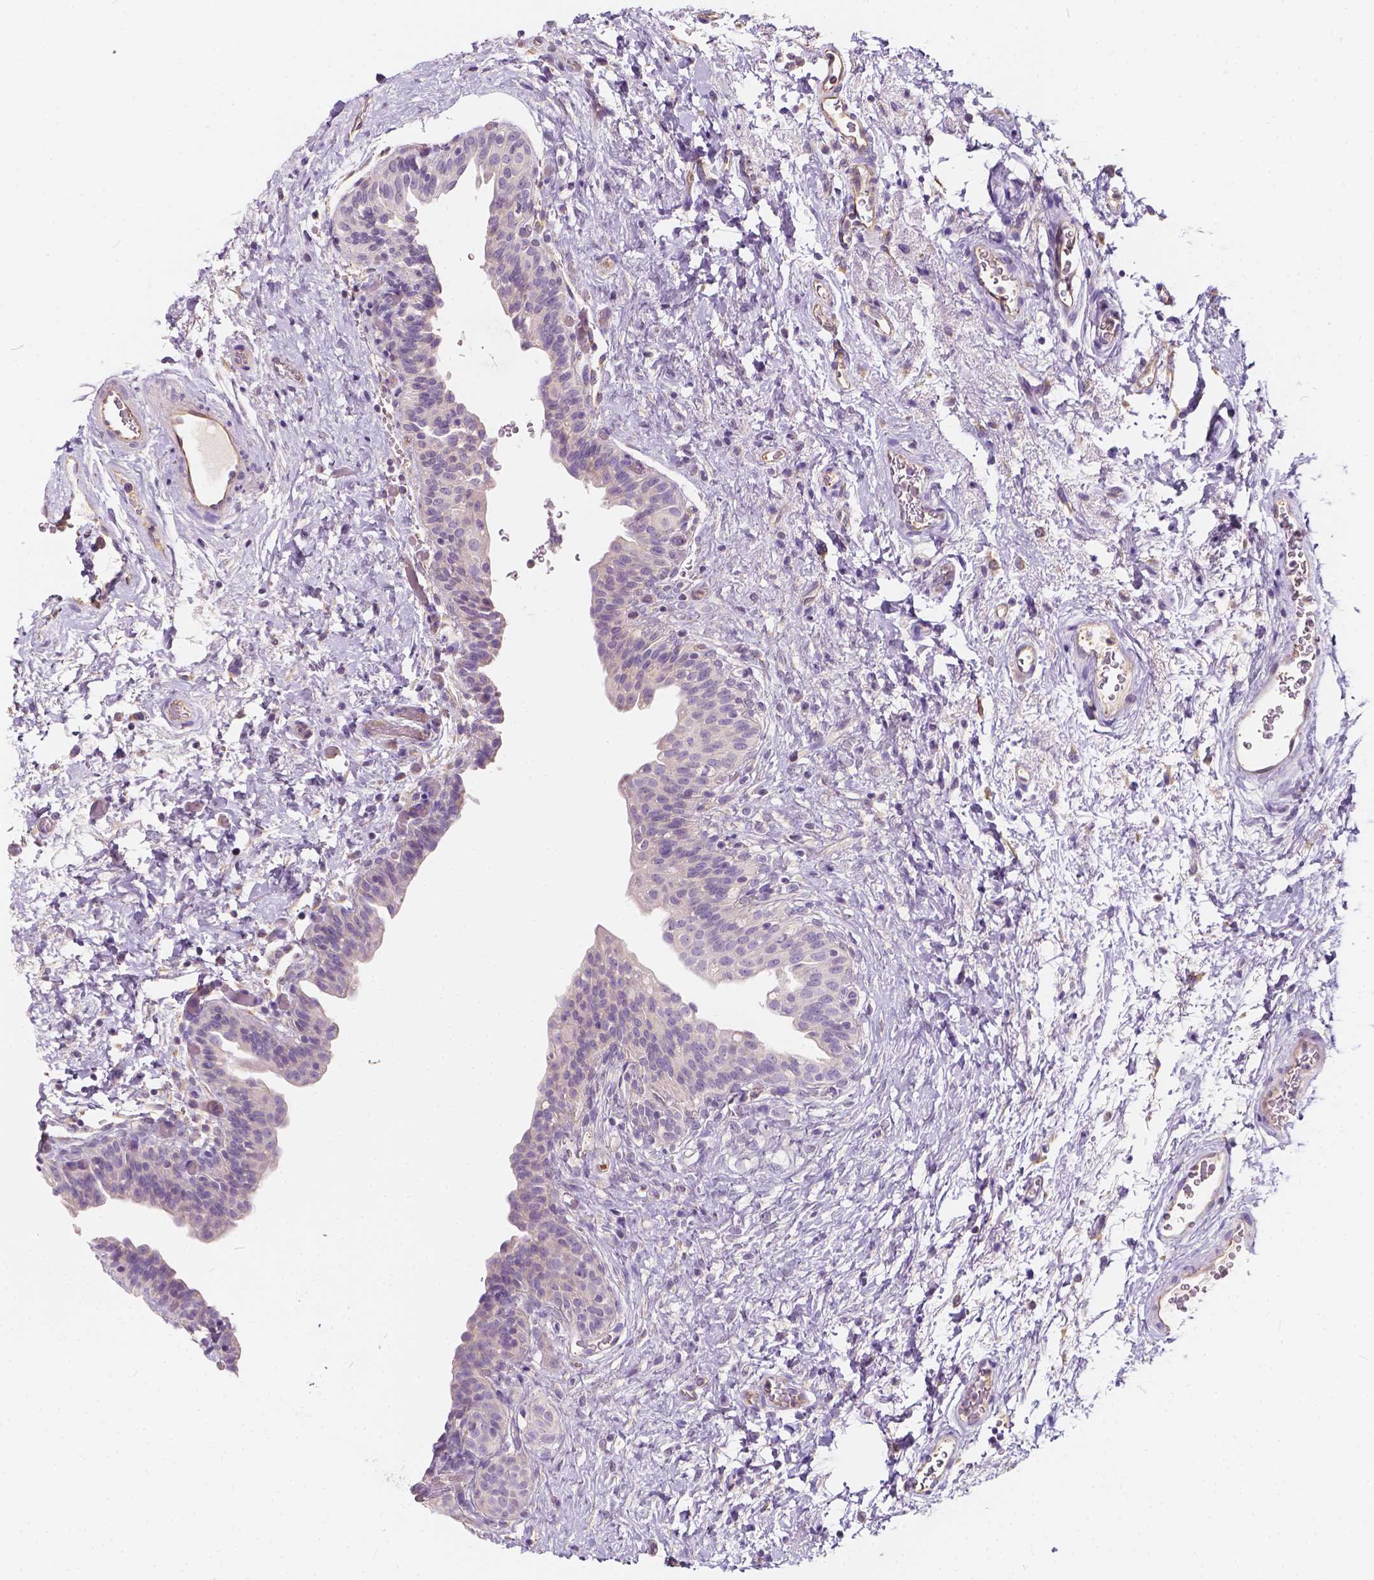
{"staining": {"intensity": "negative", "quantity": "none", "location": "none"}, "tissue": "urinary bladder", "cell_type": "Urothelial cells", "image_type": "normal", "snomed": [{"axis": "morphology", "description": "Normal tissue, NOS"}, {"axis": "topography", "description": "Urinary bladder"}], "caption": "DAB immunohistochemical staining of unremarkable human urinary bladder shows no significant positivity in urothelial cells.", "gene": "KIAA0513", "patient": {"sex": "male", "age": 69}}